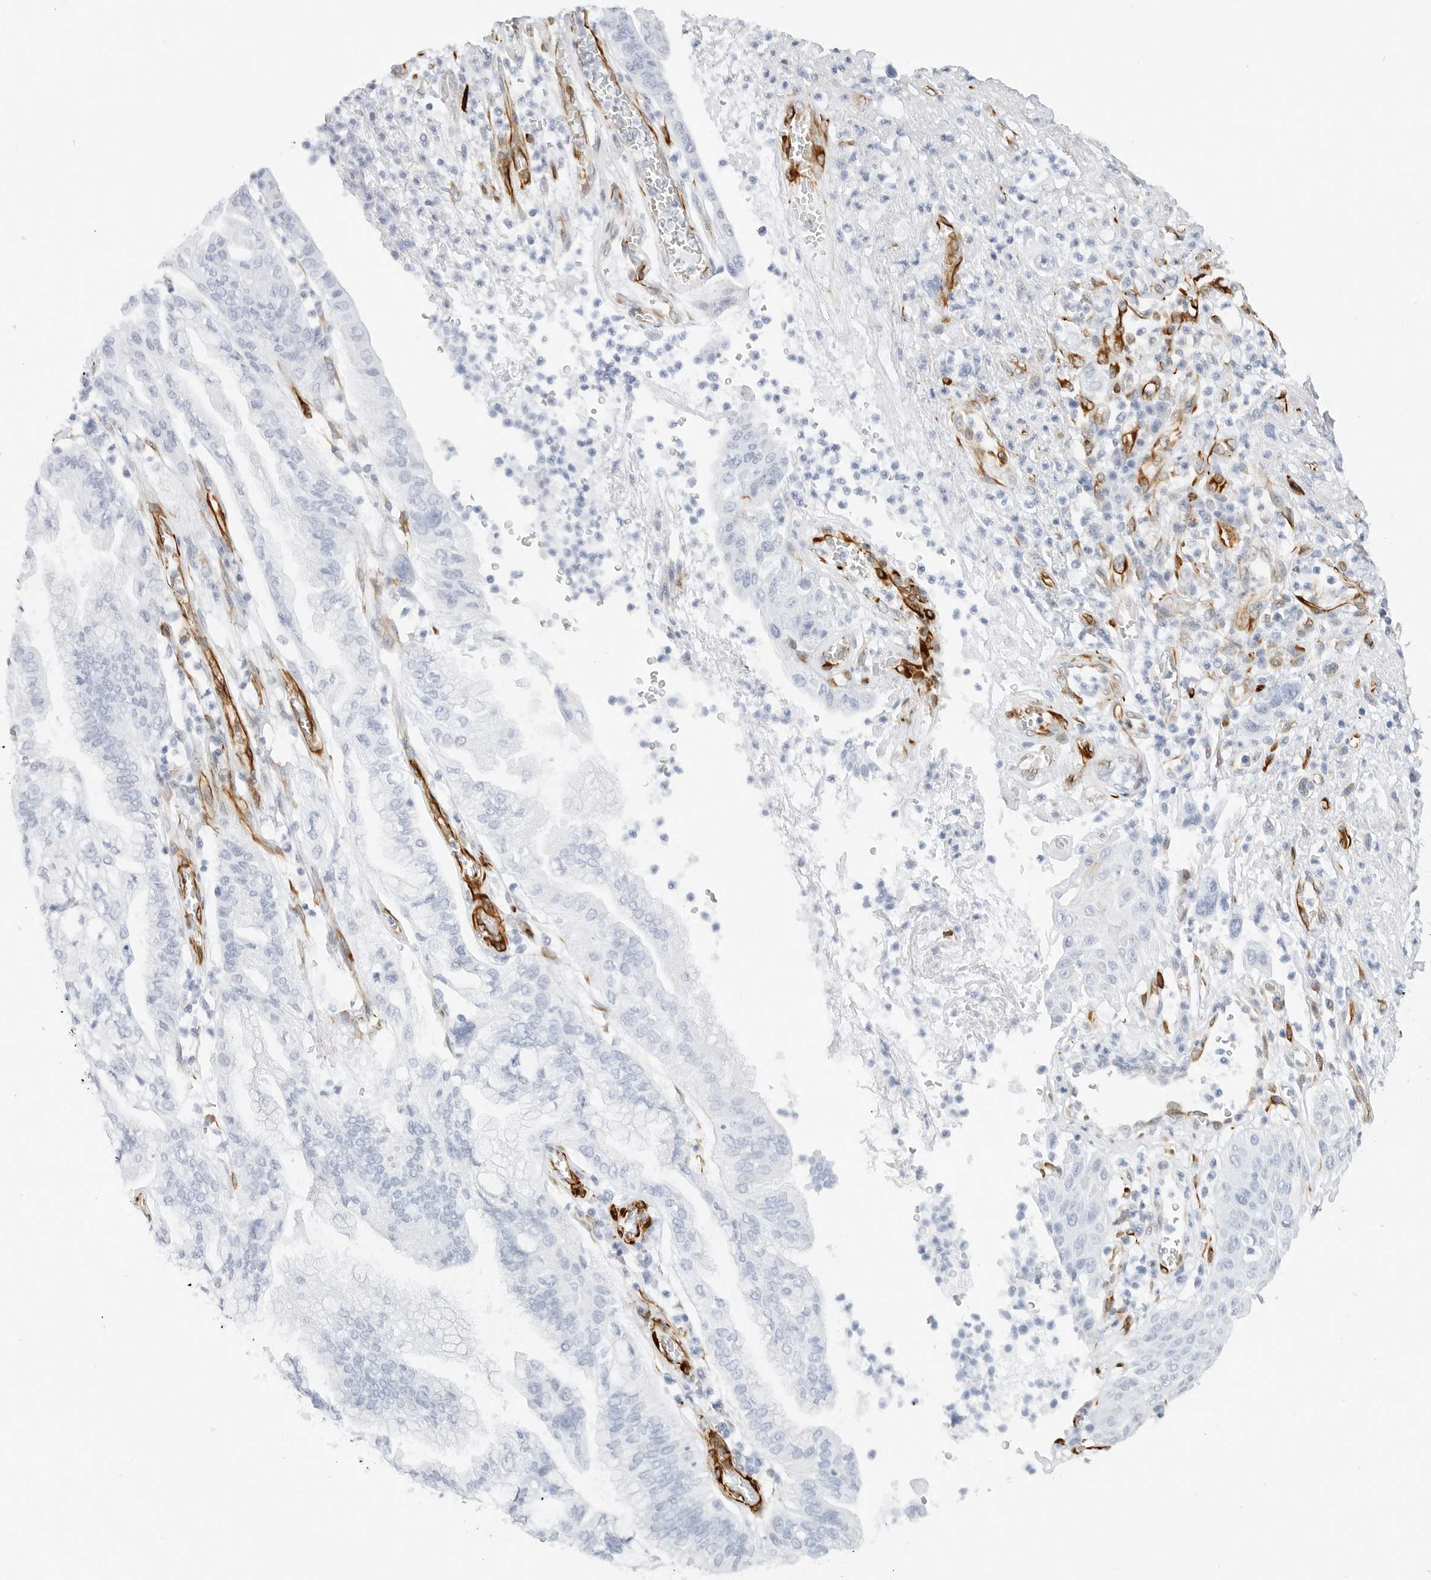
{"staining": {"intensity": "negative", "quantity": "none", "location": "none"}, "tissue": "pancreatic cancer", "cell_type": "Tumor cells", "image_type": "cancer", "snomed": [{"axis": "morphology", "description": "Adenocarcinoma, NOS"}, {"axis": "topography", "description": "Pancreas"}], "caption": "The immunohistochemistry (IHC) histopathology image has no significant staining in tumor cells of adenocarcinoma (pancreatic) tissue. The staining was performed using DAB (3,3'-diaminobenzidine) to visualize the protein expression in brown, while the nuclei were stained in blue with hematoxylin (Magnification: 20x).", "gene": "NES", "patient": {"sex": "female", "age": 73}}